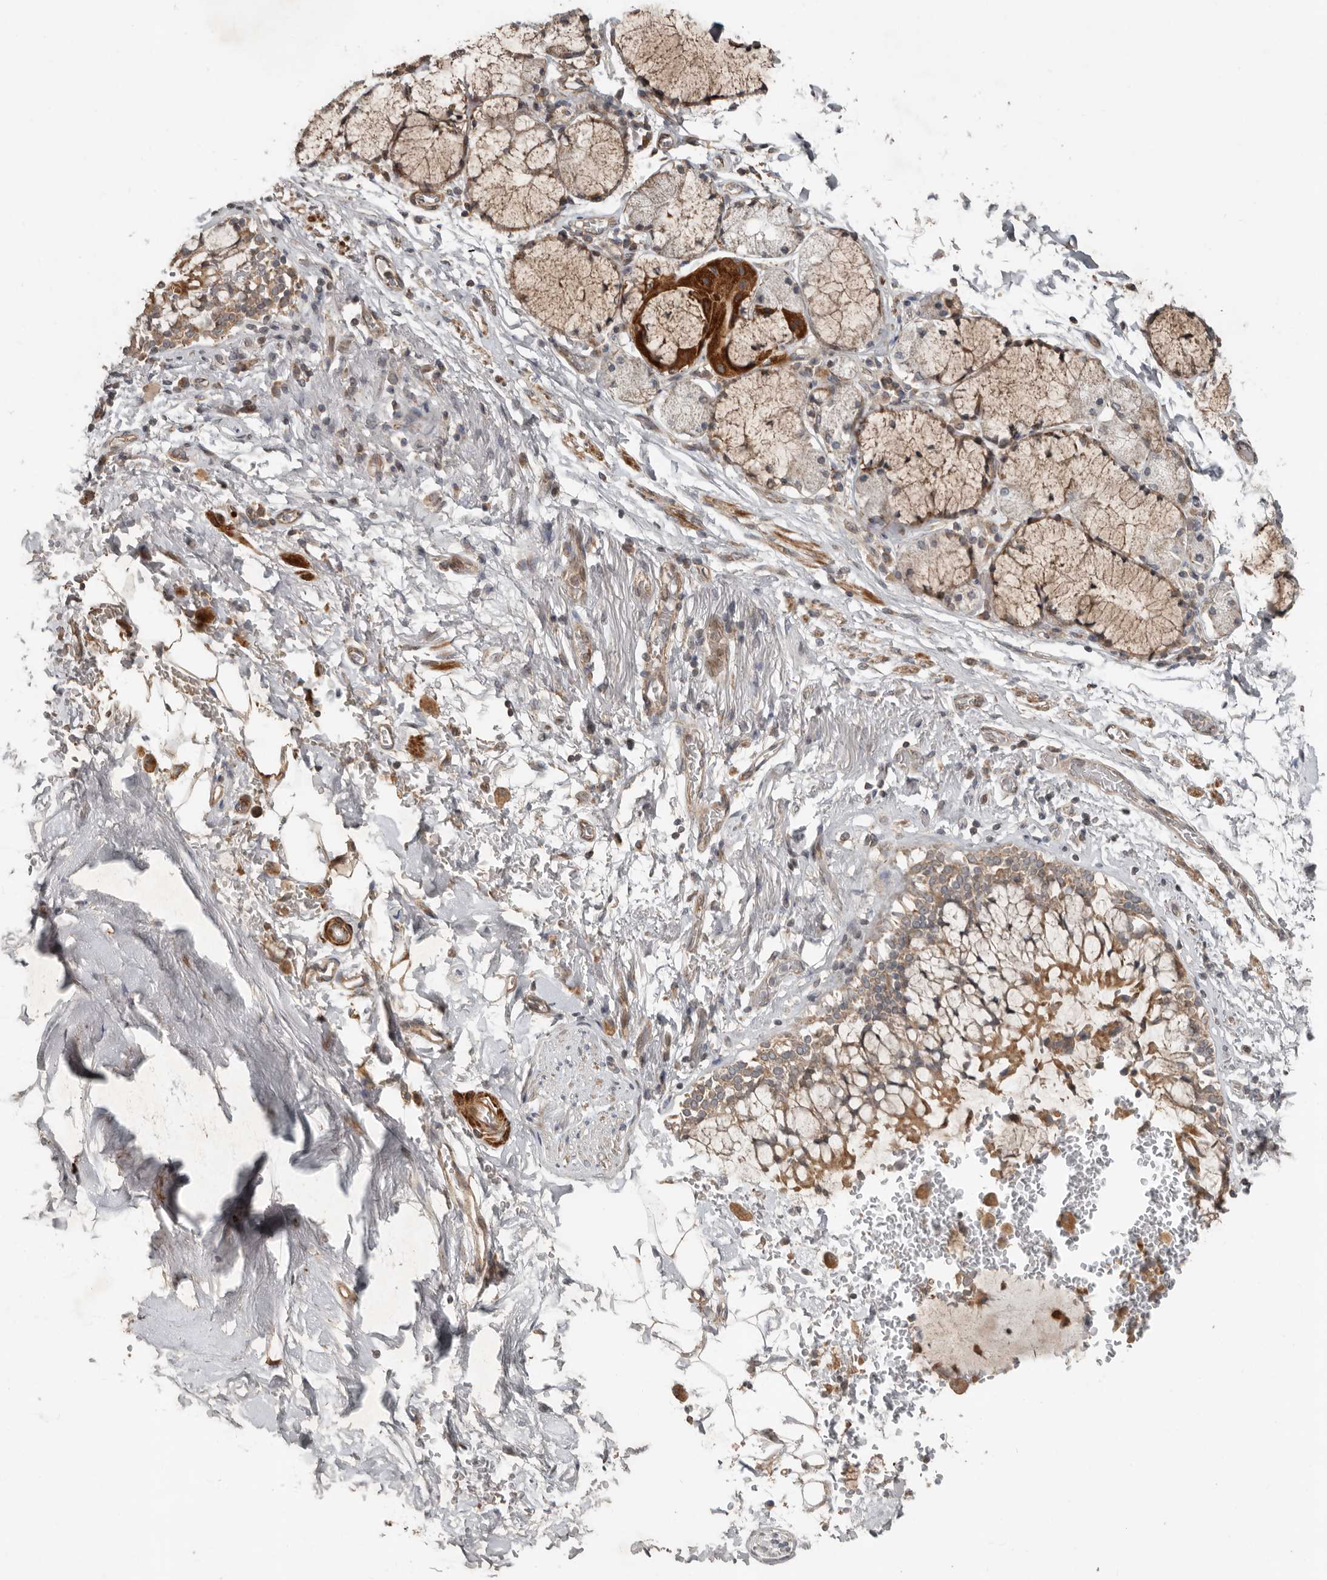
{"staining": {"intensity": "weak", "quantity": ">75%", "location": "cytoplasmic/membranous"}, "tissue": "bronchus", "cell_type": "Respiratory epithelial cells", "image_type": "normal", "snomed": [{"axis": "morphology", "description": "Normal tissue, NOS"}, {"axis": "morphology", "description": "Inflammation, NOS"}, {"axis": "topography", "description": "Cartilage tissue"}, {"axis": "topography", "description": "Bronchus"}, {"axis": "topography", "description": "Lung"}], "caption": "DAB immunohistochemical staining of benign bronchus exhibits weak cytoplasmic/membranous protein staining in about >75% of respiratory epithelial cells.", "gene": "SLC6A7", "patient": {"sex": "female", "age": 64}}